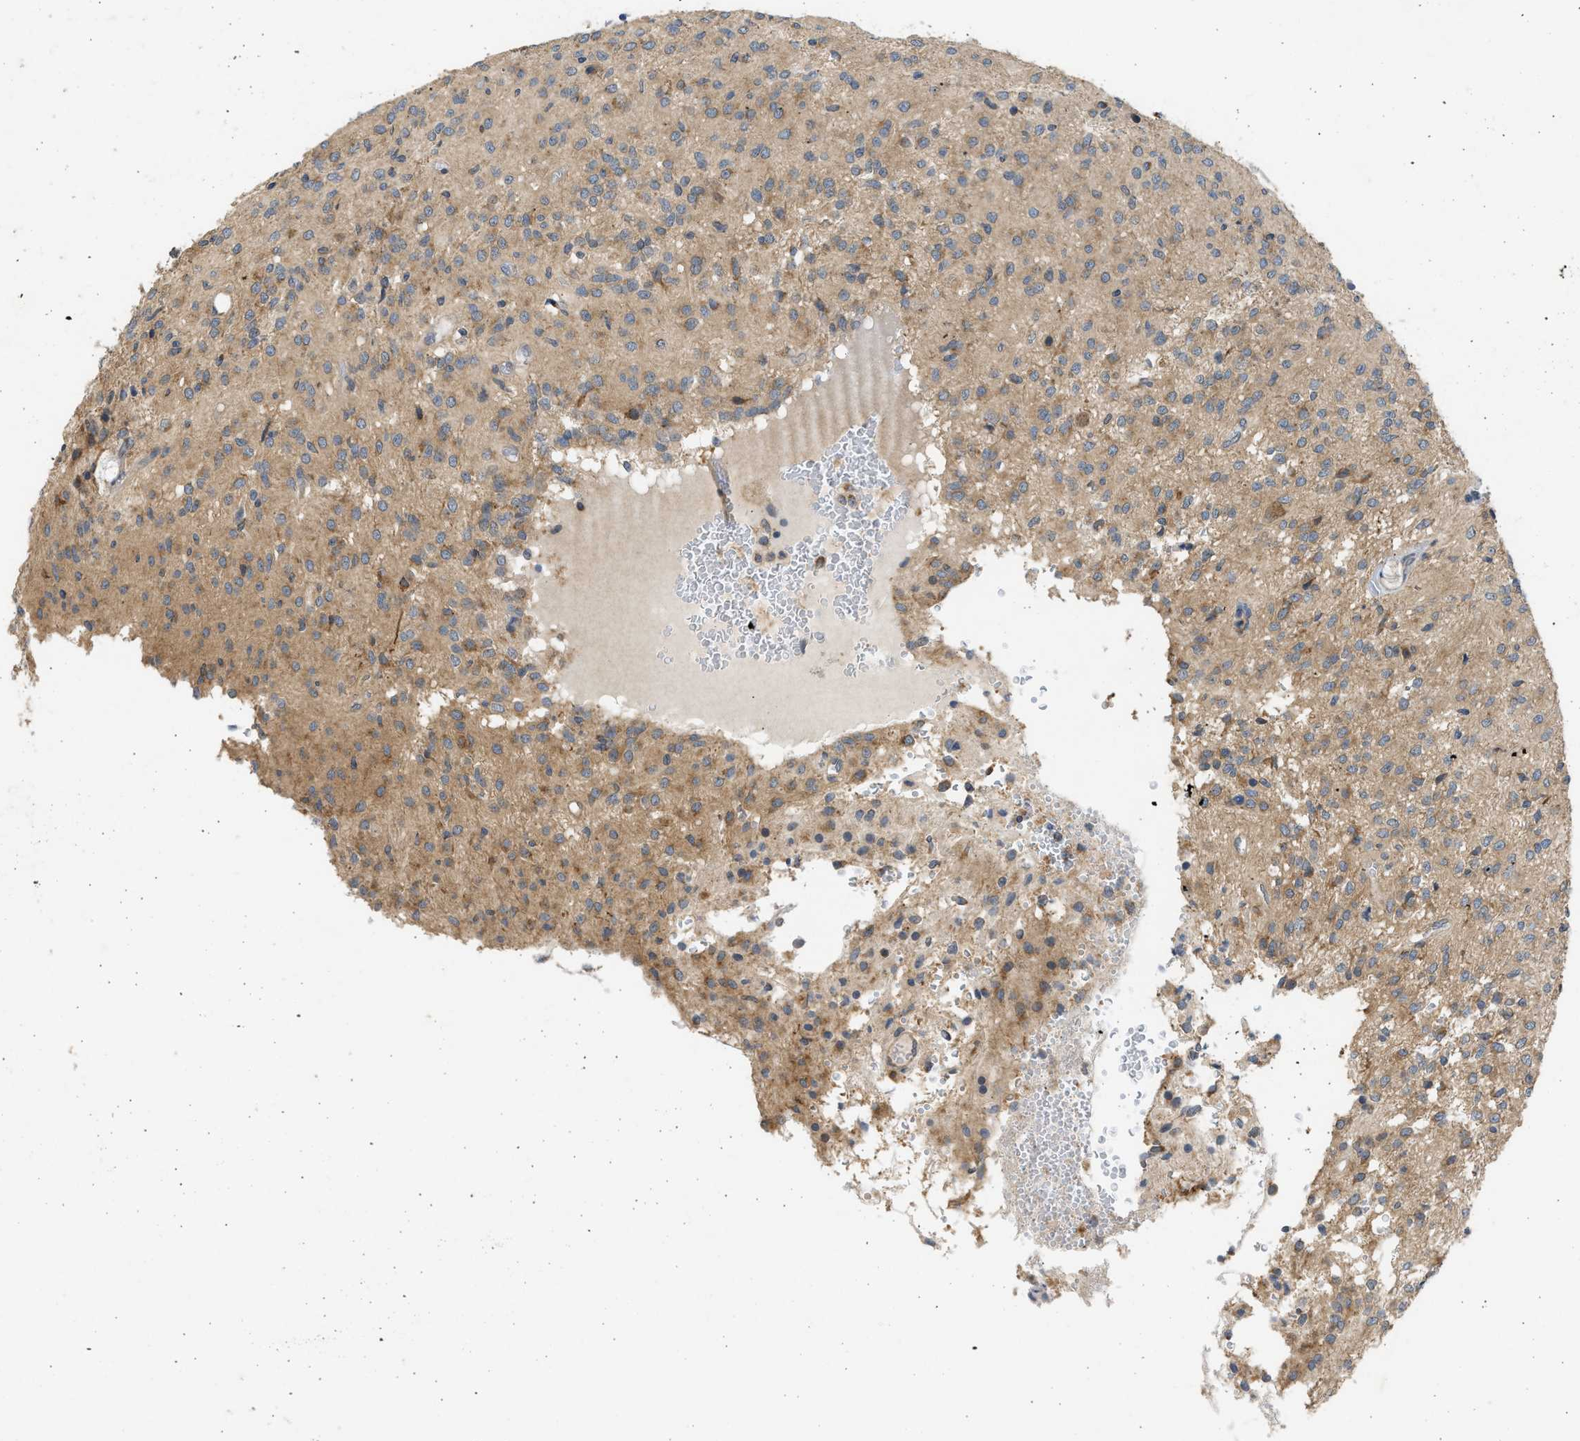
{"staining": {"intensity": "moderate", "quantity": "<25%", "location": "cytoplasmic/membranous"}, "tissue": "glioma", "cell_type": "Tumor cells", "image_type": "cancer", "snomed": [{"axis": "morphology", "description": "Glioma, malignant, High grade"}, {"axis": "topography", "description": "Brain"}], "caption": "The image reveals immunohistochemical staining of high-grade glioma (malignant). There is moderate cytoplasmic/membranous expression is seen in approximately <25% of tumor cells.", "gene": "CYP1A1", "patient": {"sex": "female", "age": 59}}